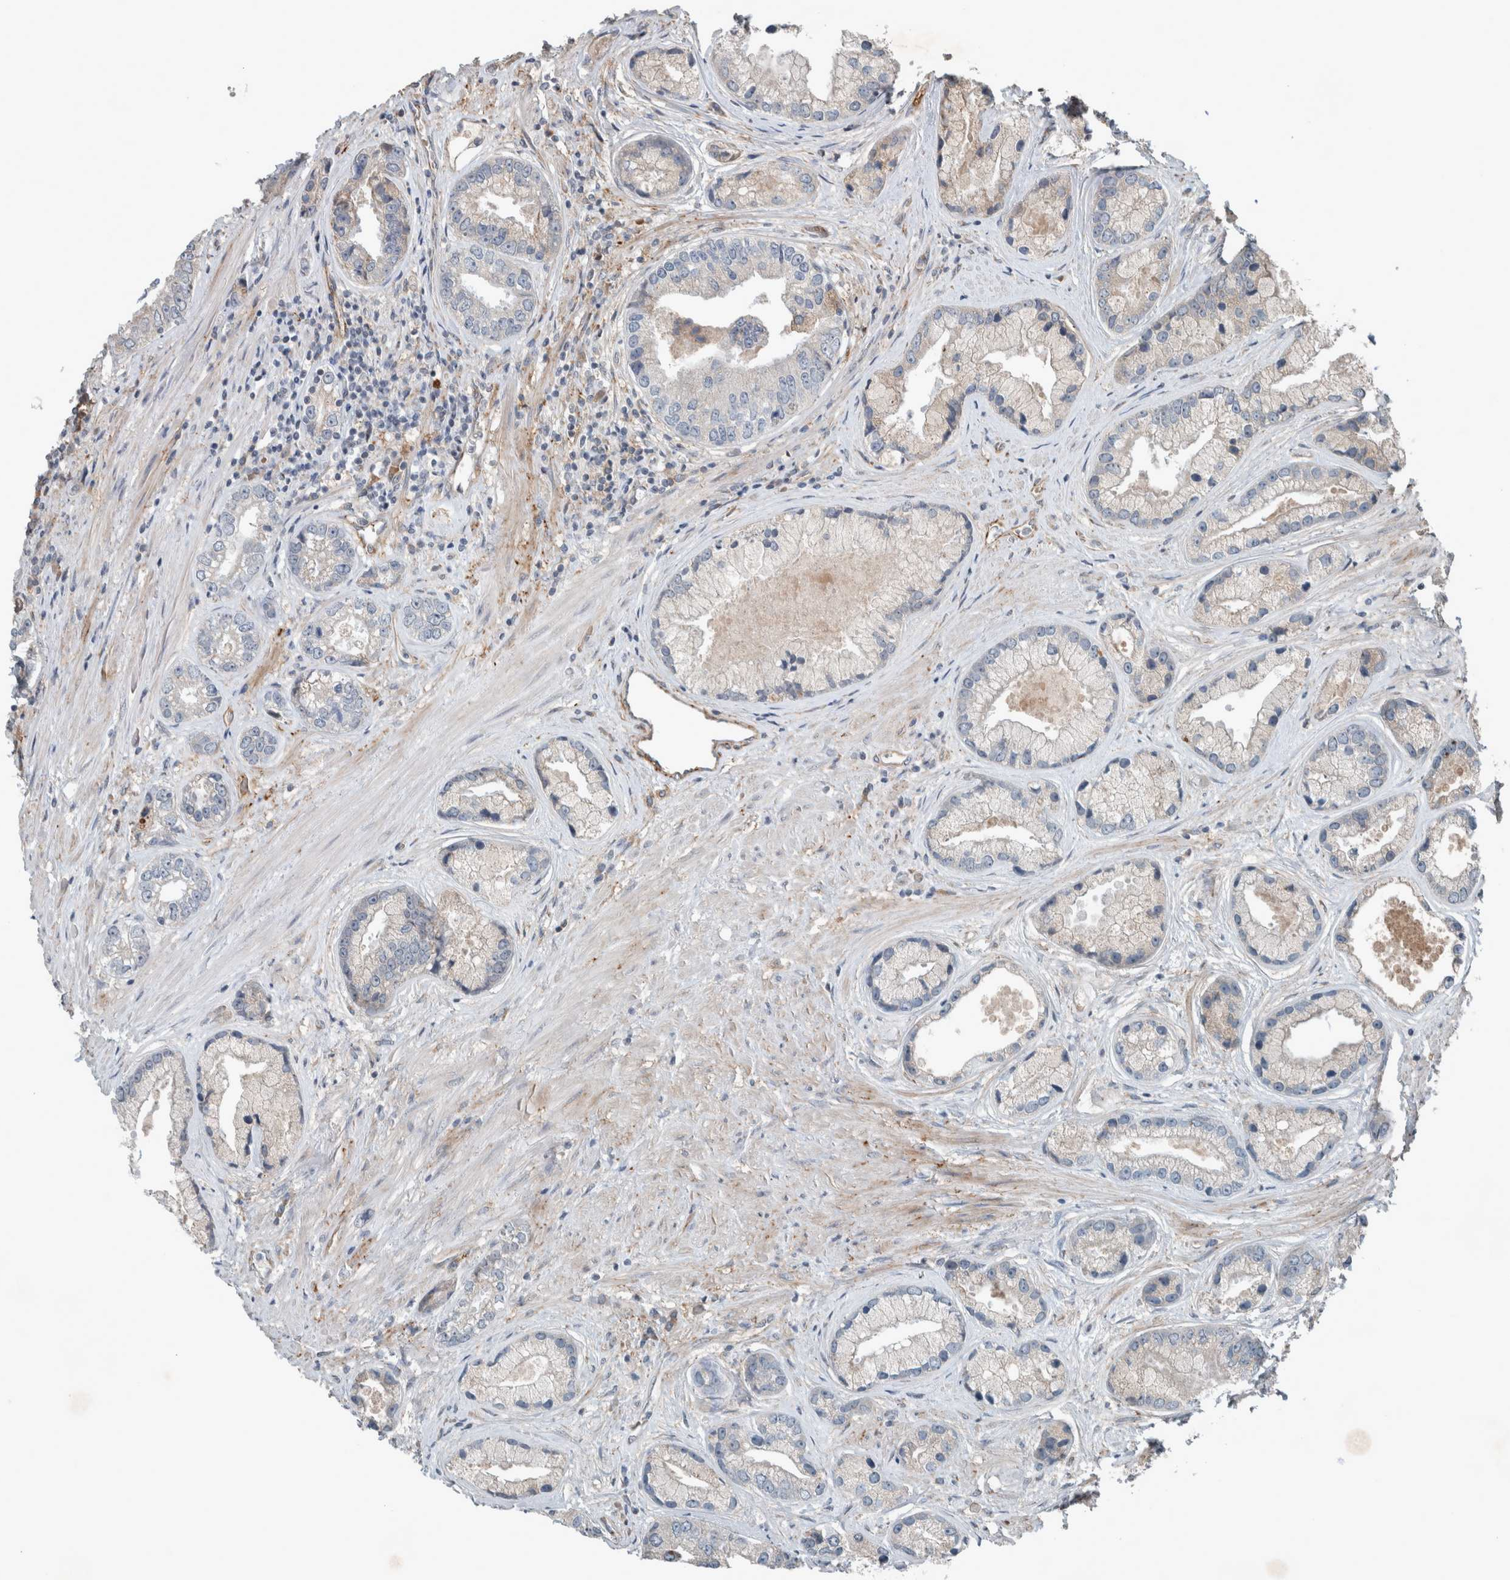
{"staining": {"intensity": "weak", "quantity": "<25%", "location": "cytoplasmic/membranous"}, "tissue": "prostate cancer", "cell_type": "Tumor cells", "image_type": "cancer", "snomed": [{"axis": "morphology", "description": "Adenocarcinoma, High grade"}, {"axis": "topography", "description": "Prostate"}], "caption": "Tumor cells show no significant expression in adenocarcinoma (high-grade) (prostate). The staining is performed using DAB brown chromogen with nuclei counter-stained in using hematoxylin.", "gene": "JADE2", "patient": {"sex": "male", "age": 61}}